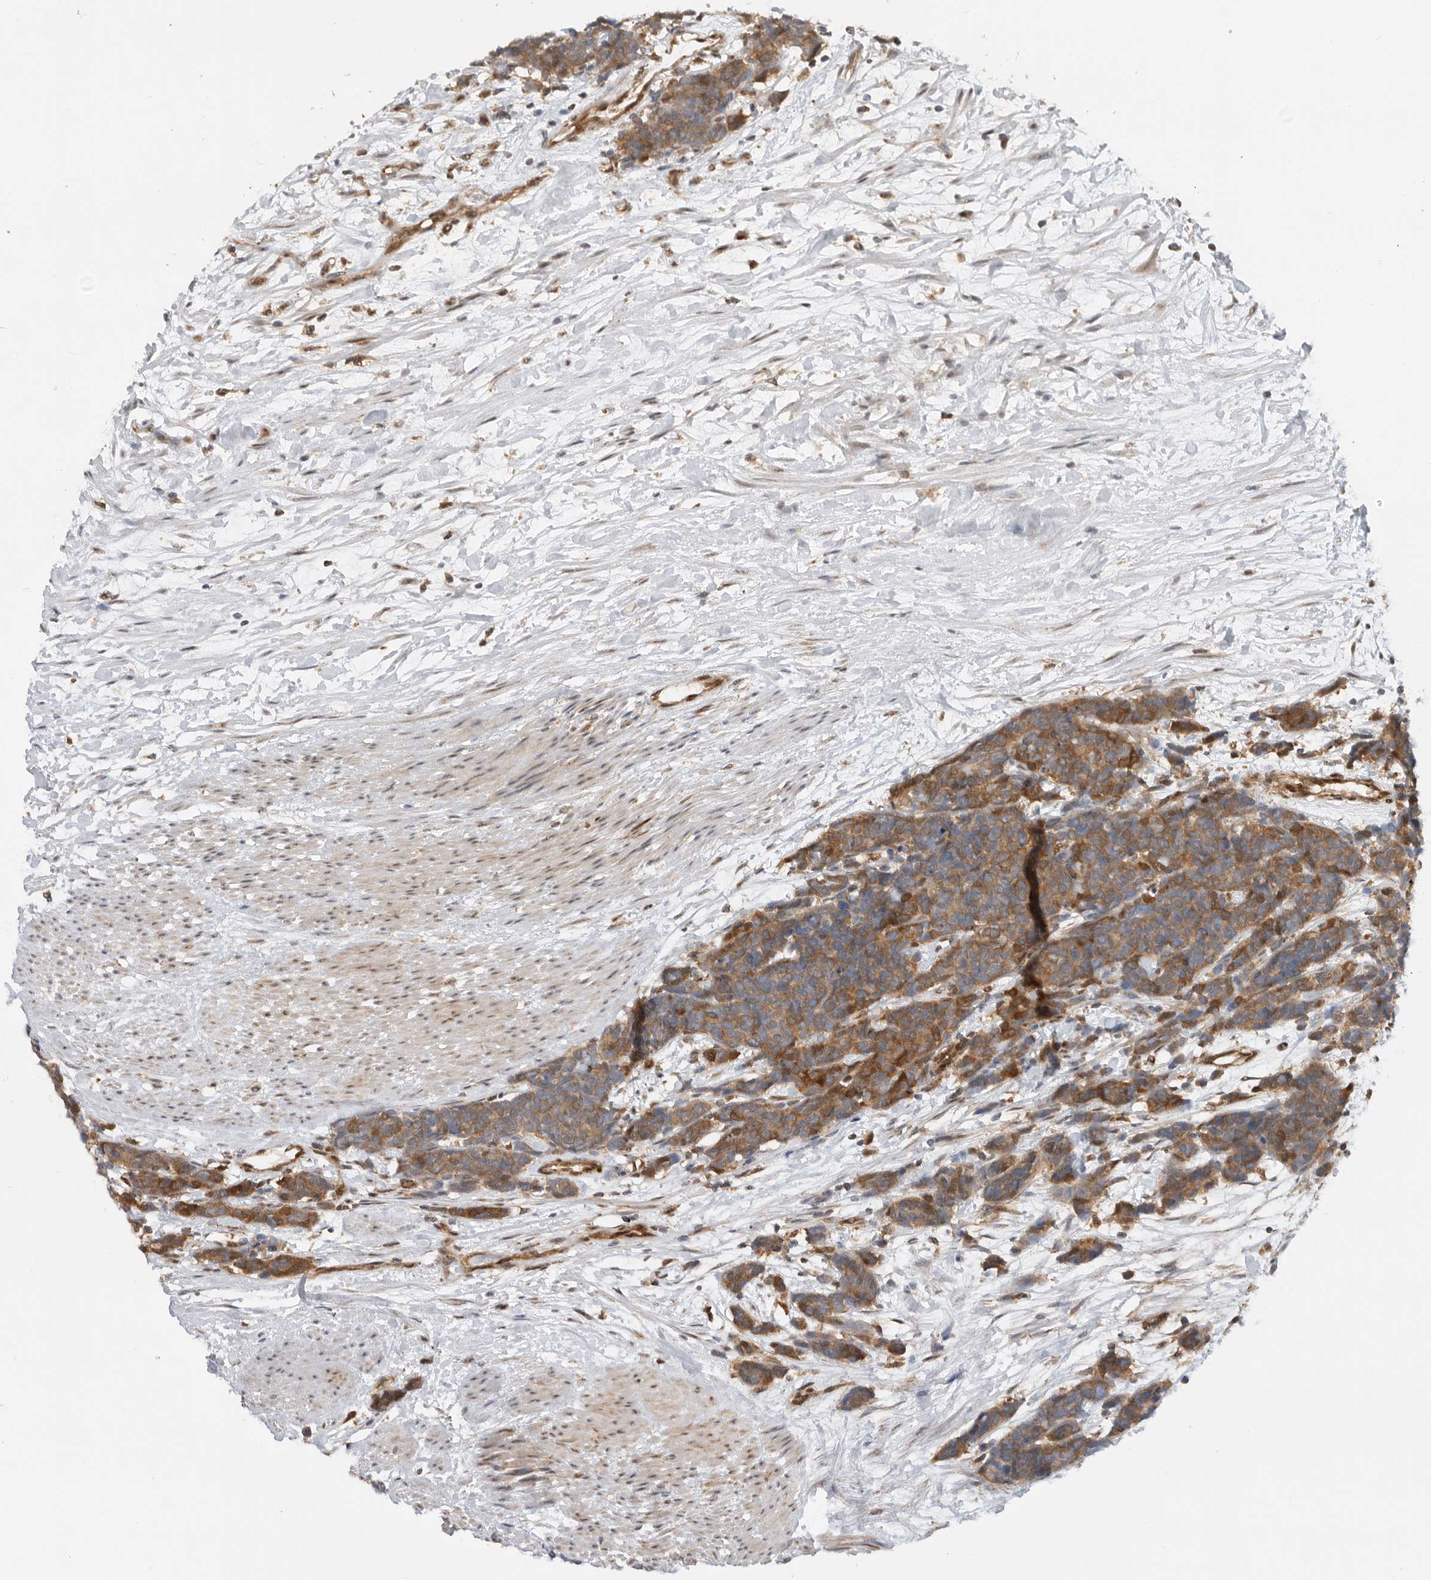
{"staining": {"intensity": "moderate", "quantity": ">75%", "location": "cytoplasmic/membranous"}, "tissue": "carcinoid", "cell_type": "Tumor cells", "image_type": "cancer", "snomed": [{"axis": "morphology", "description": "Carcinoma, NOS"}, {"axis": "morphology", "description": "Carcinoid, malignant, NOS"}, {"axis": "topography", "description": "Urinary bladder"}], "caption": "The photomicrograph shows staining of carcinoma, revealing moderate cytoplasmic/membranous protein staining (brown color) within tumor cells.", "gene": "DCAF8", "patient": {"sex": "male", "age": 57}}